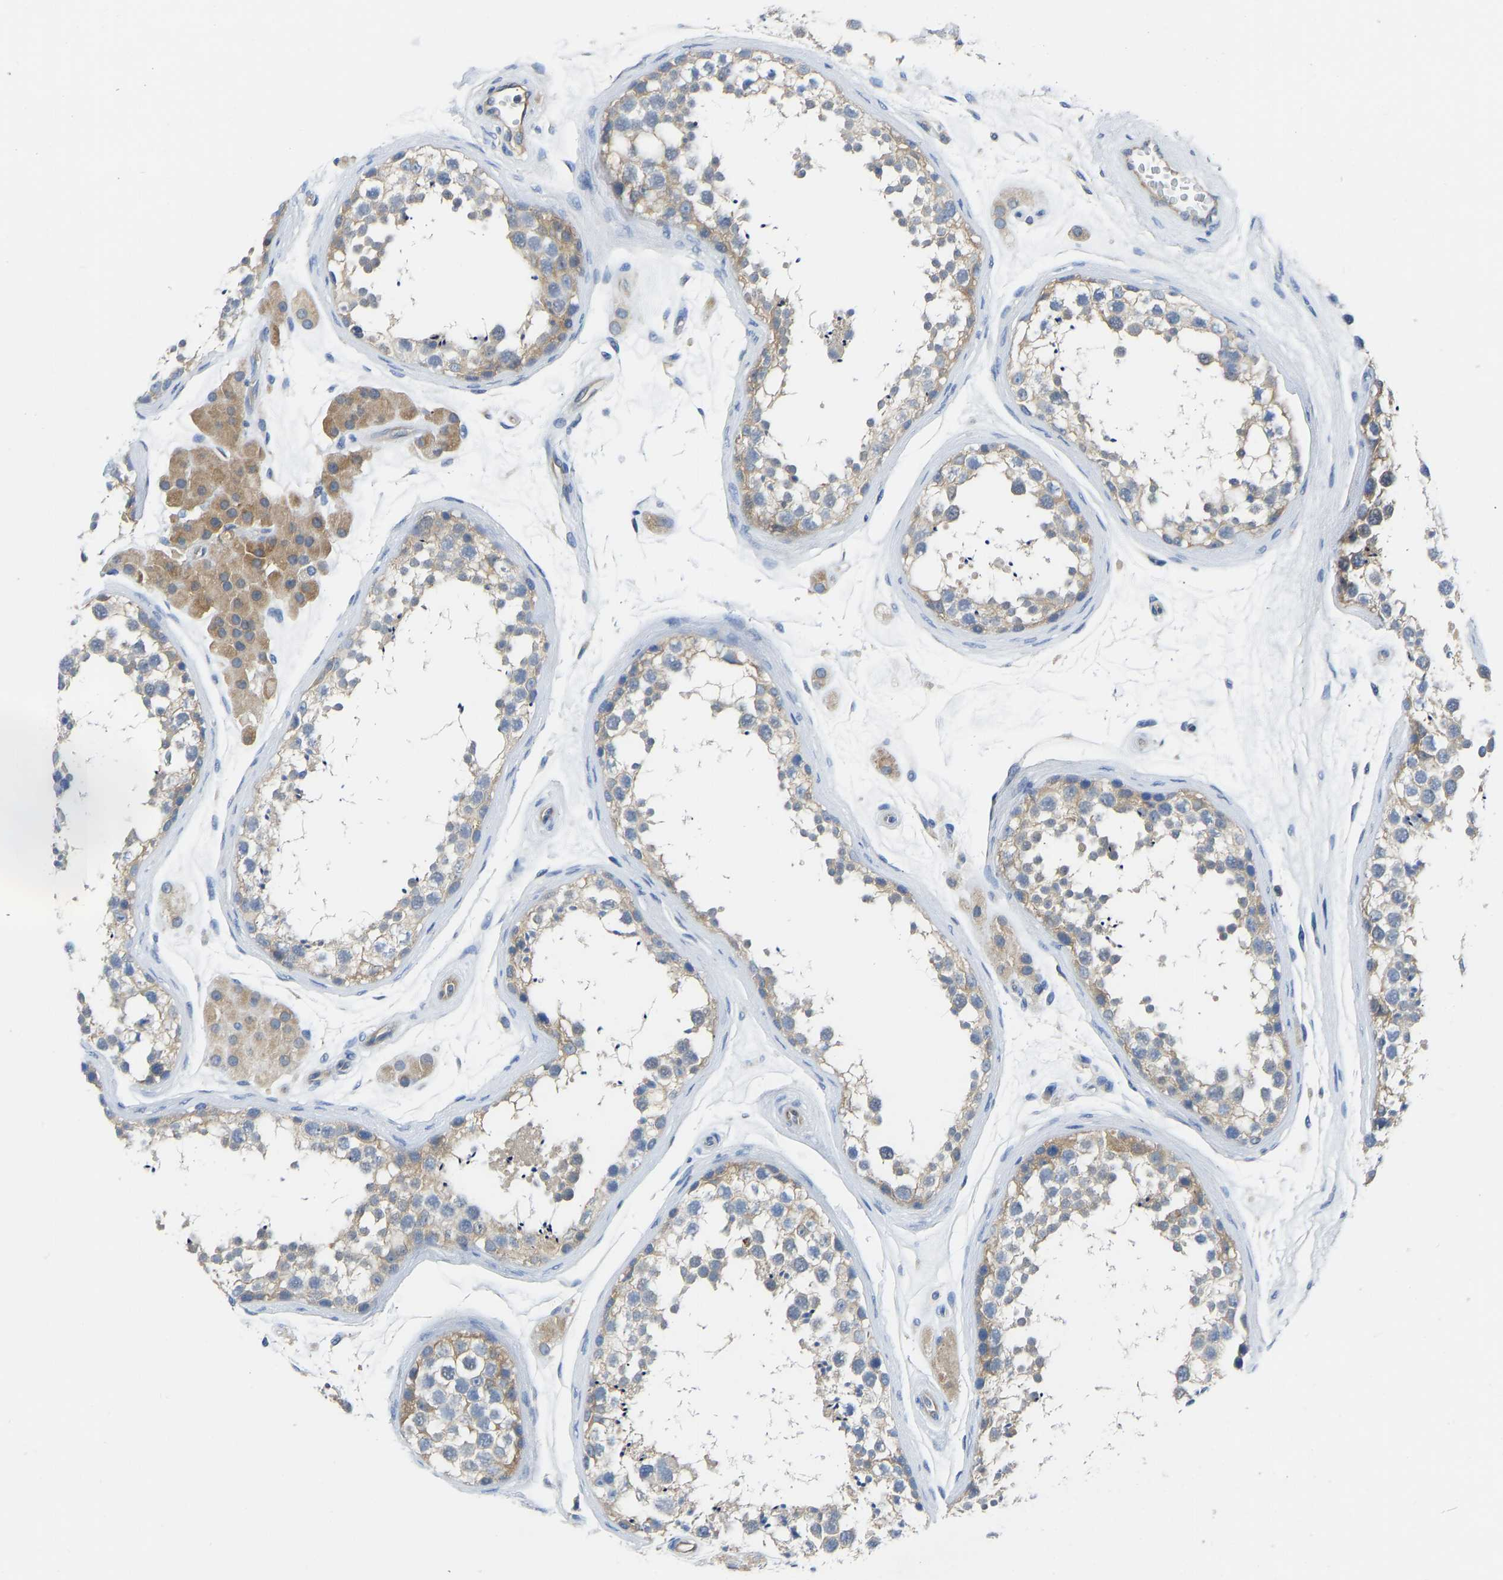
{"staining": {"intensity": "weak", "quantity": "<25%", "location": "cytoplasmic/membranous"}, "tissue": "testis", "cell_type": "Cells in seminiferous ducts", "image_type": "normal", "snomed": [{"axis": "morphology", "description": "Normal tissue, NOS"}, {"axis": "topography", "description": "Testis"}], "caption": "Immunohistochemistry (IHC) histopathology image of normal human testis stained for a protein (brown), which reveals no staining in cells in seminiferous ducts.", "gene": "PPP3CA", "patient": {"sex": "male", "age": 56}}